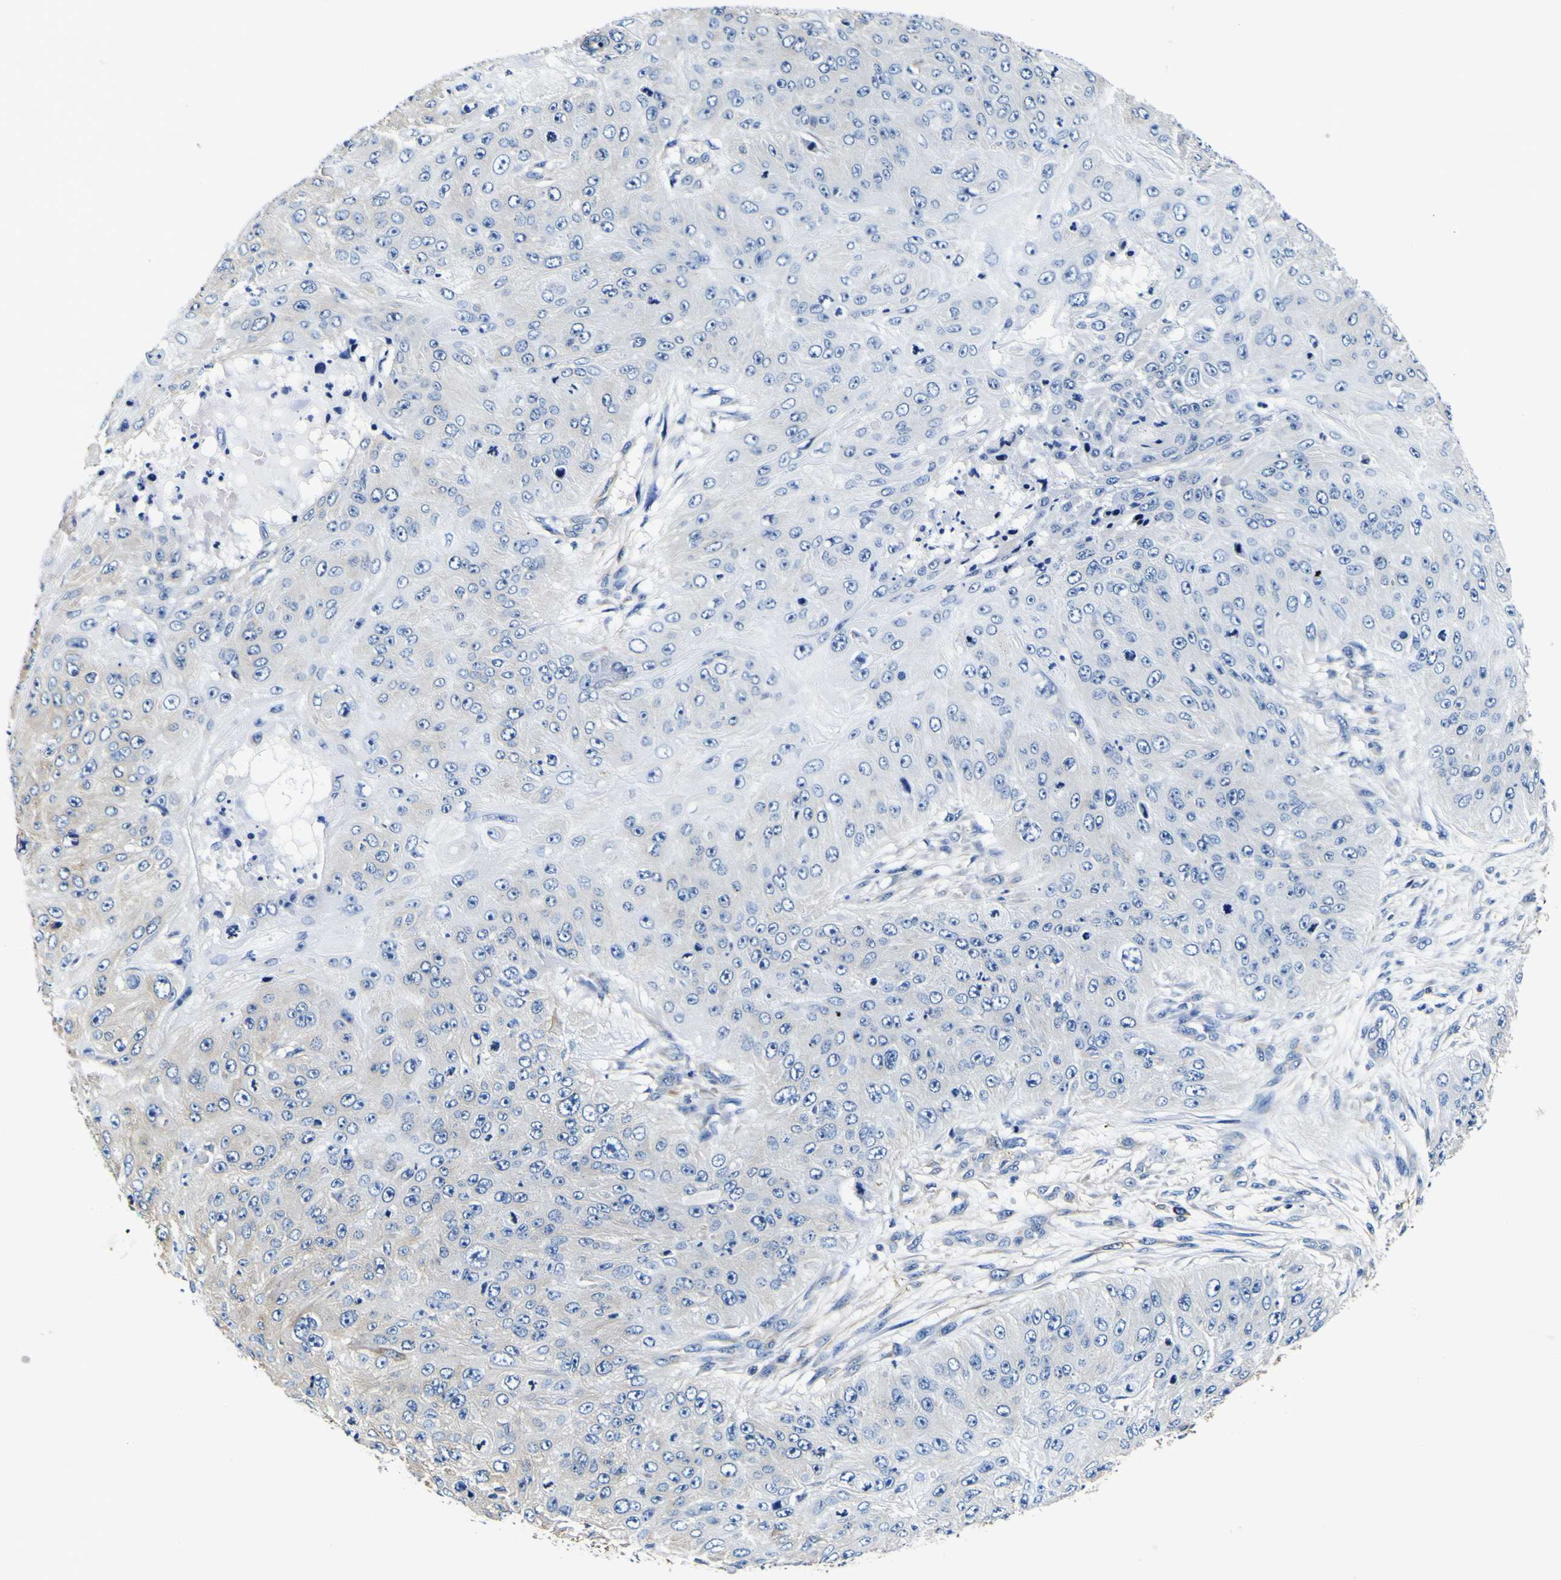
{"staining": {"intensity": "weak", "quantity": "<25%", "location": "cytoplasmic/membranous"}, "tissue": "skin cancer", "cell_type": "Tumor cells", "image_type": "cancer", "snomed": [{"axis": "morphology", "description": "Squamous cell carcinoma, NOS"}, {"axis": "topography", "description": "Skin"}], "caption": "This is a micrograph of immunohistochemistry staining of skin cancer (squamous cell carcinoma), which shows no staining in tumor cells.", "gene": "TUBA1B", "patient": {"sex": "female", "age": 80}}